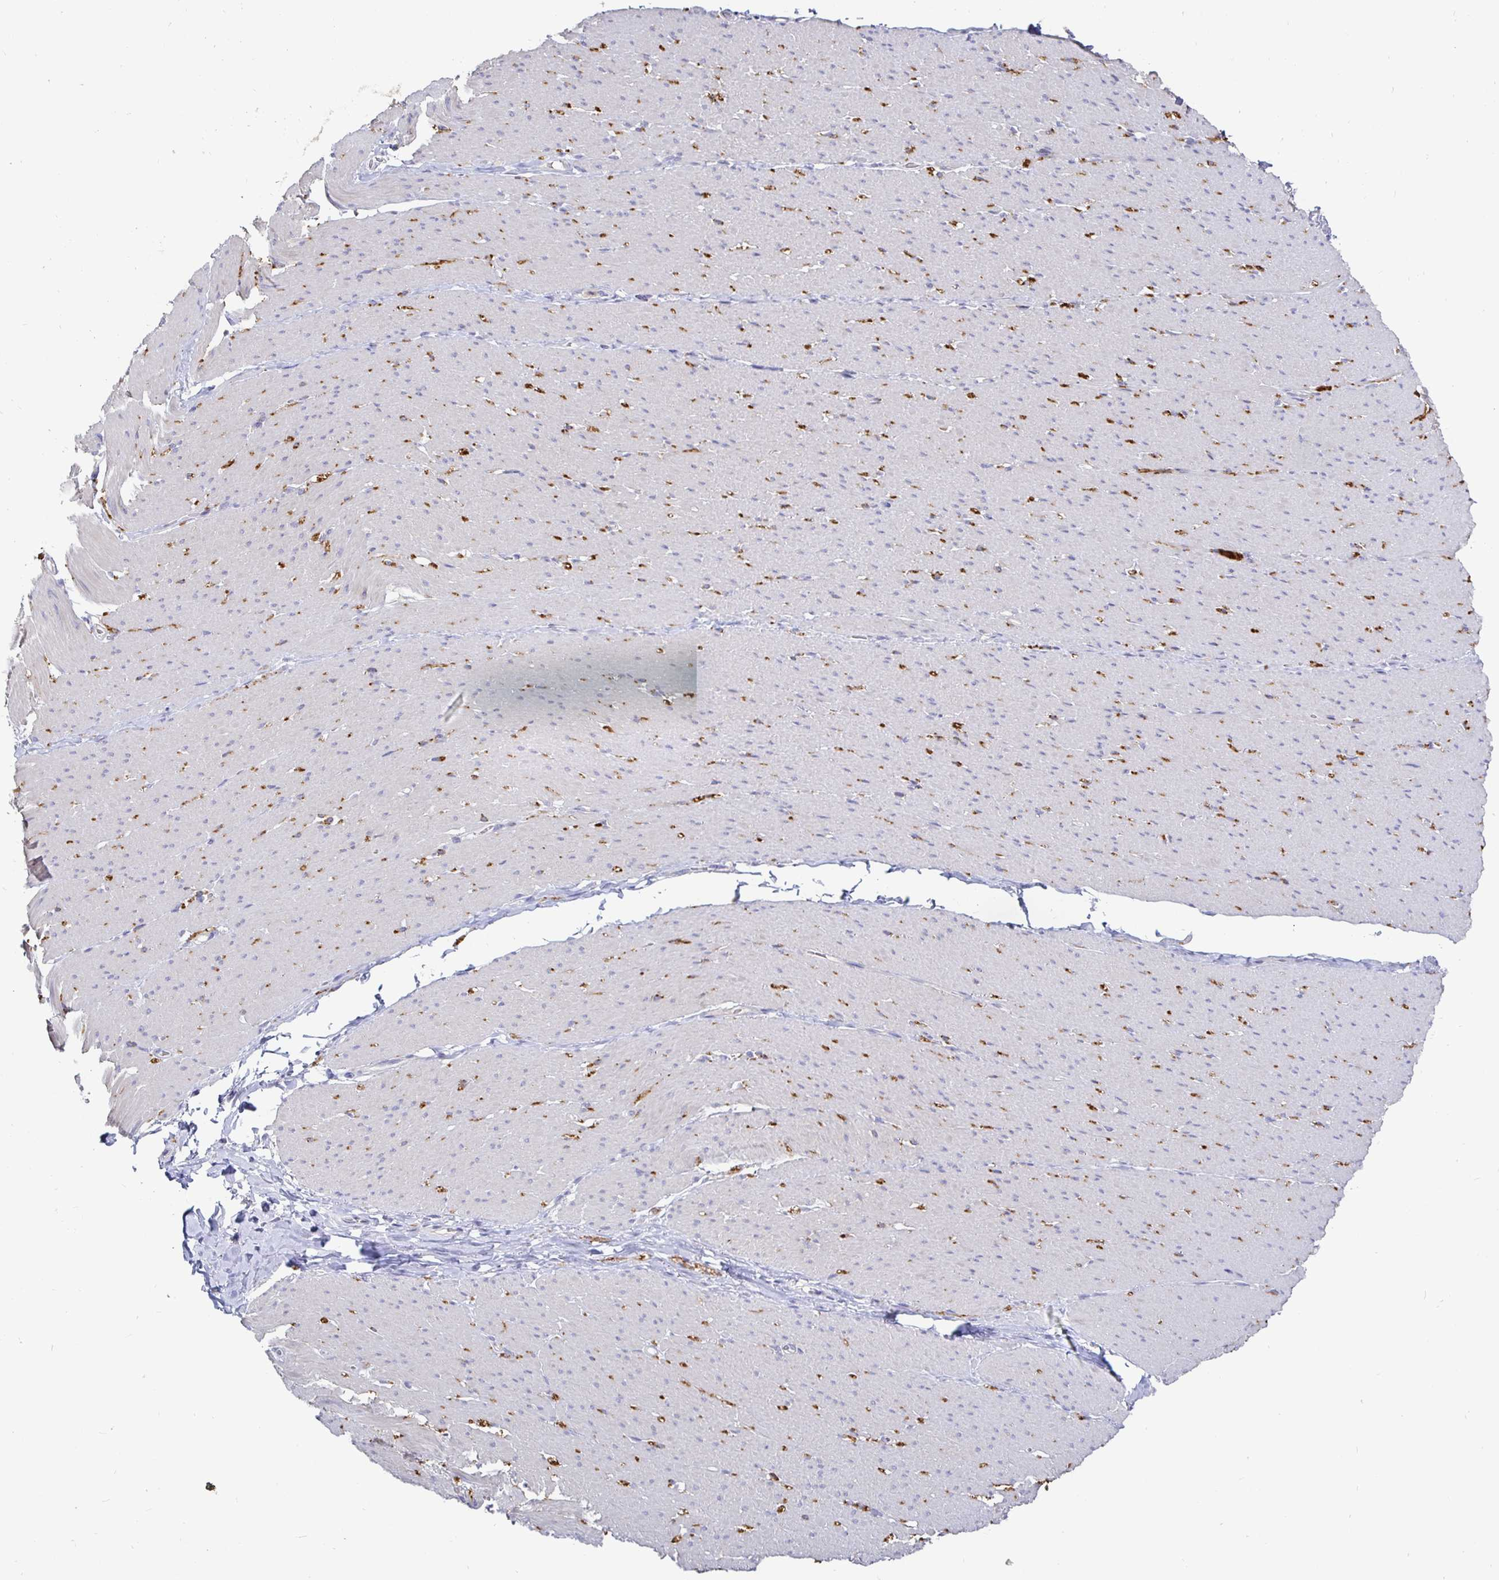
{"staining": {"intensity": "negative", "quantity": "none", "location": "none"}, "tissue": "smooth muscle", "cell_type": "Smooth muscle cells", "image_type": "normal", "snomed": [{"axis": "morphology", "description": "Normal tissue, NOS"}, {"axis": "topography", "description": "Smooth muscle"}, {"axis": "topography", "description": "Rectum"}], "caption": "A histopathology image of smooth muscle stained for a protein demonstrates no brown staining in smooth muscle cells. Brightfield microscopy of IHC stained with DAB (brown) and hematoxylin (blue), captured at high magnification.", "gene": "KIF21A", "patient": {"sex": "male", "age": 53}}